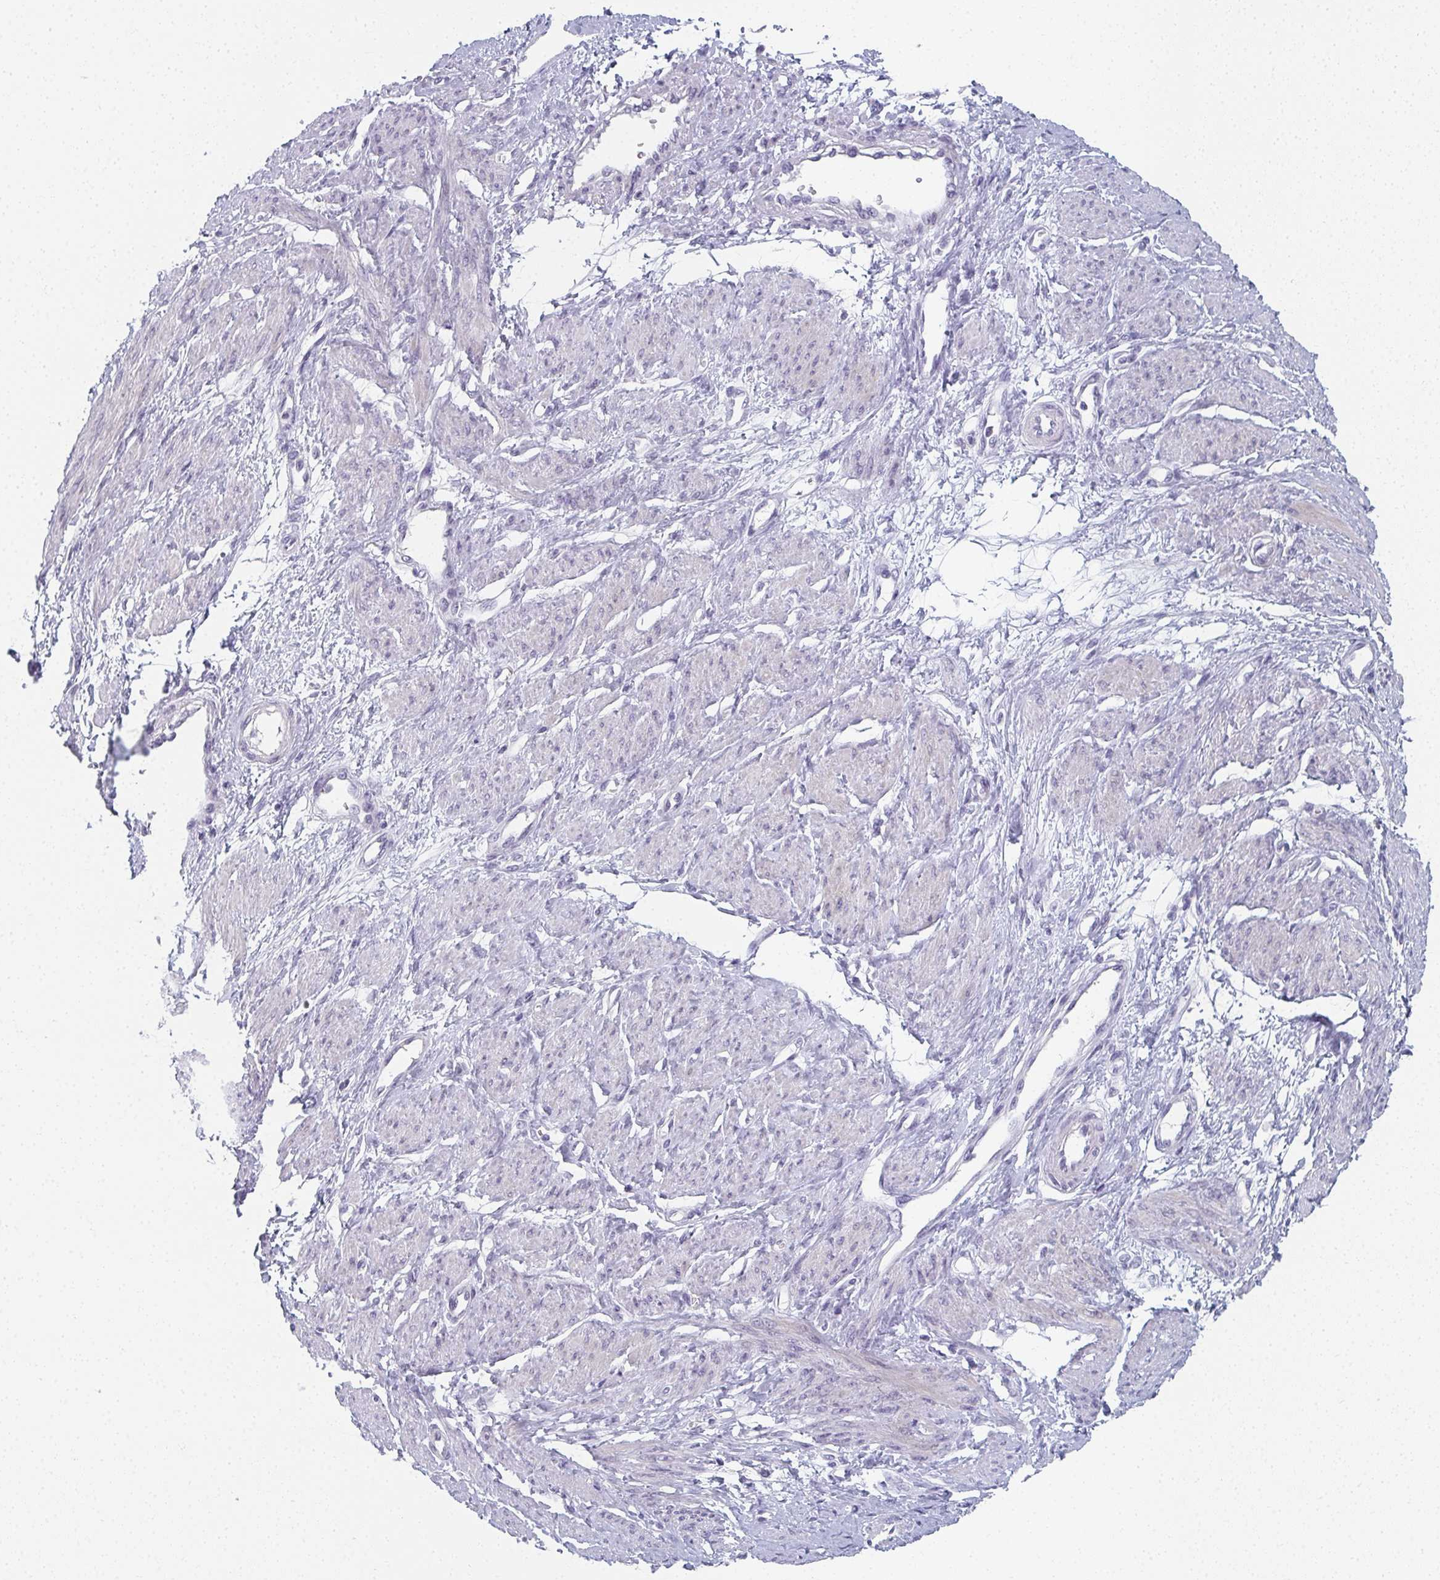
{"staining": {"intensity": "weak", "quantity": "<25%", "location": "cytoplasmic/membranous"}, "tissue": "smooth muscle", "cell_type": "Smooth muscle cells", "image_type": "normal", "snomed": [{"axis": "morphology", "description": "Normal tissue, NOS"}, {"axis": "topography", "description": "Smooth muscle"}, {"axis": "topography", "description": "Uterus"}], "caption": "The micrograph reveals no significant staining in smooth muscle cells of smooth muscle.", "gene": "CAMKV", "patient": {"sex": "female", "age": 39}}